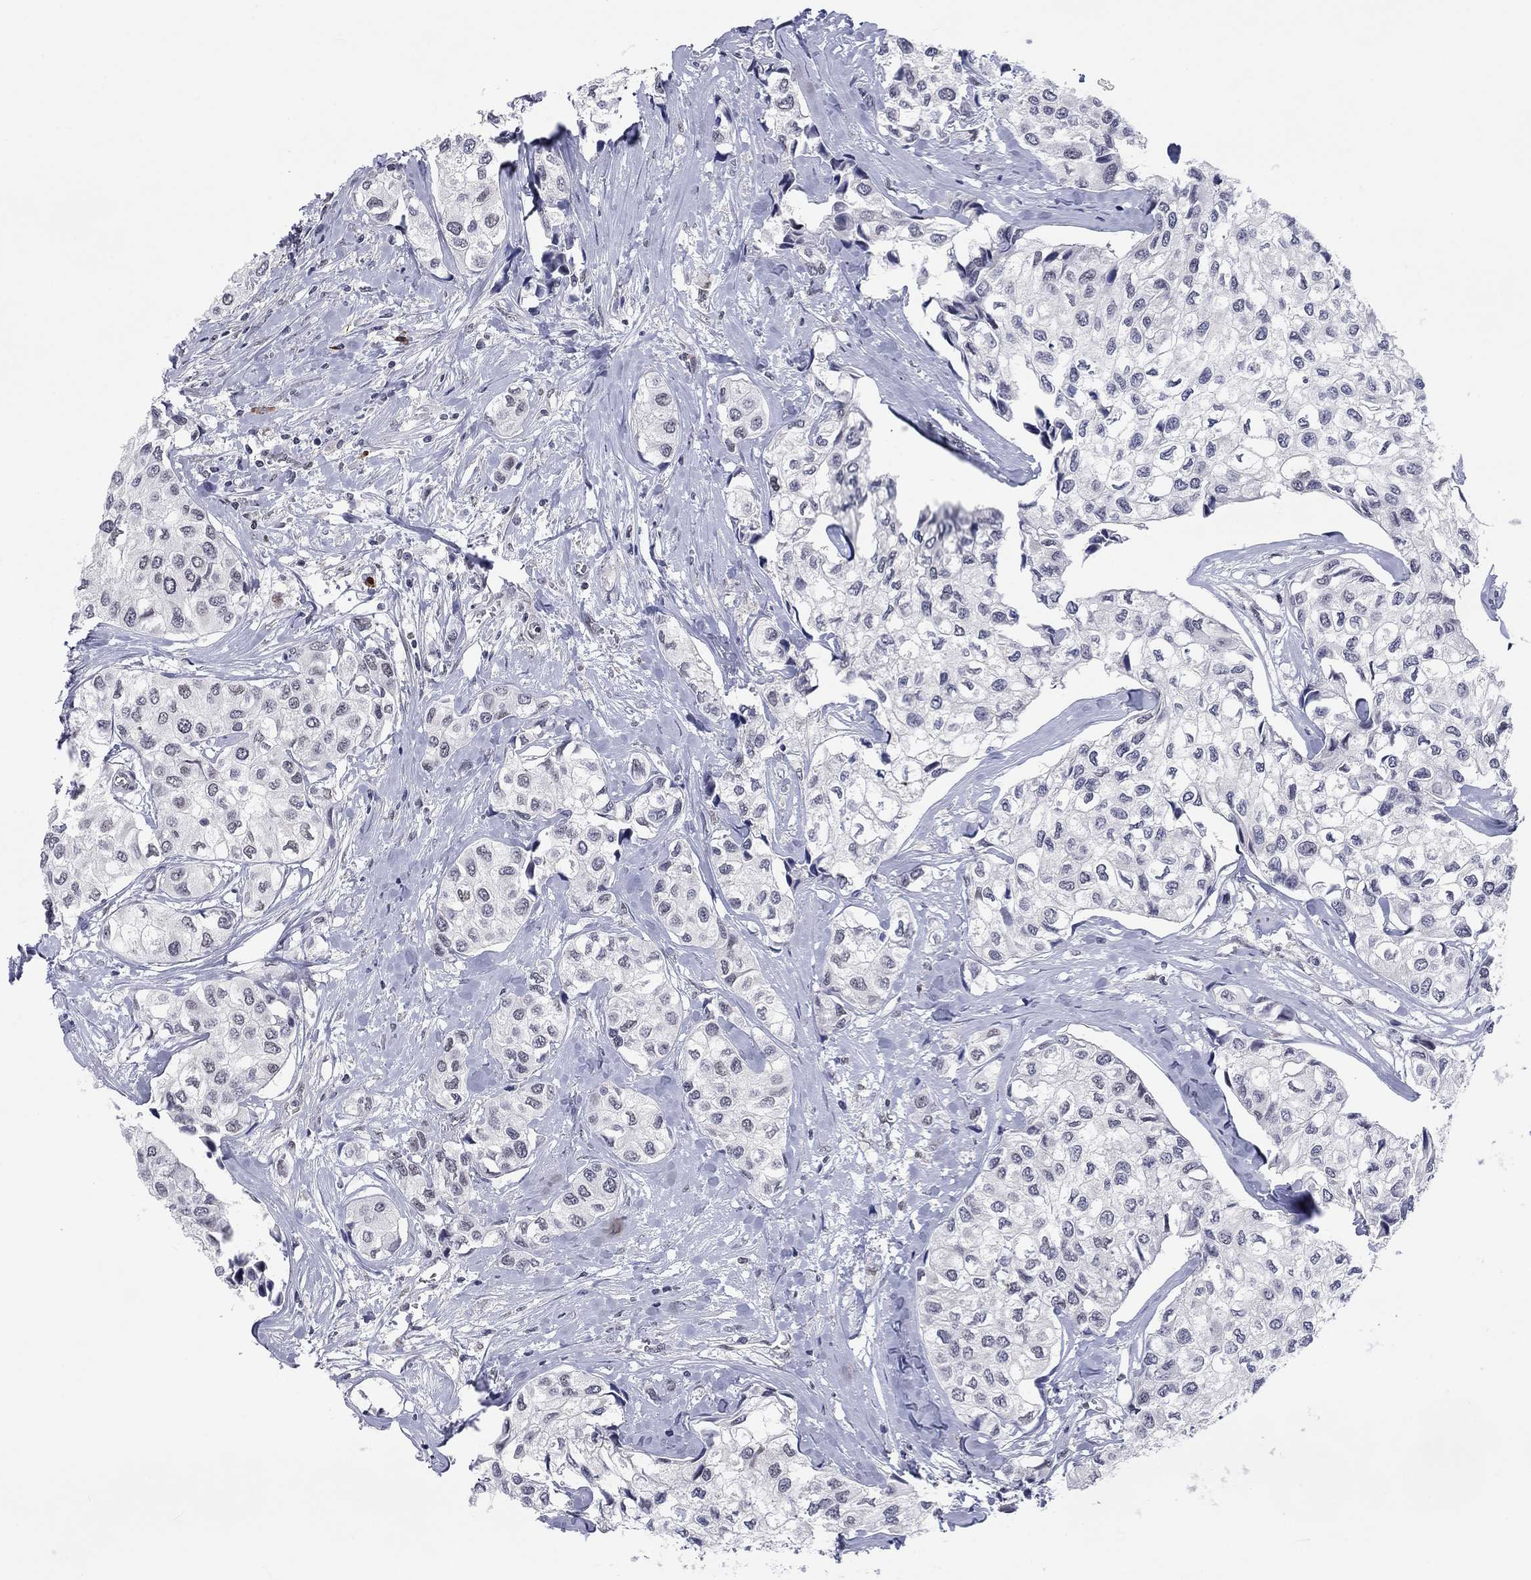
{"staining": {"intensity": "negative", "quantity": "none", "location": "none"}, "tissue": "urothelial cancer", "cell_type": "Tumor cells", "image_type": "cancer", "snomed": [{"axis": "morphology", "description": "Urothelial carcinoma, High grade"}, {"axis": "topography", "description": "Urinary bladder"}], "caption": "A photomicrograph of human urothelial carcinoma (high-grade) is negative for staining in tumor cells.", "gene": "FYTTD1", "patient": {"sex": "male", "age": 73}}